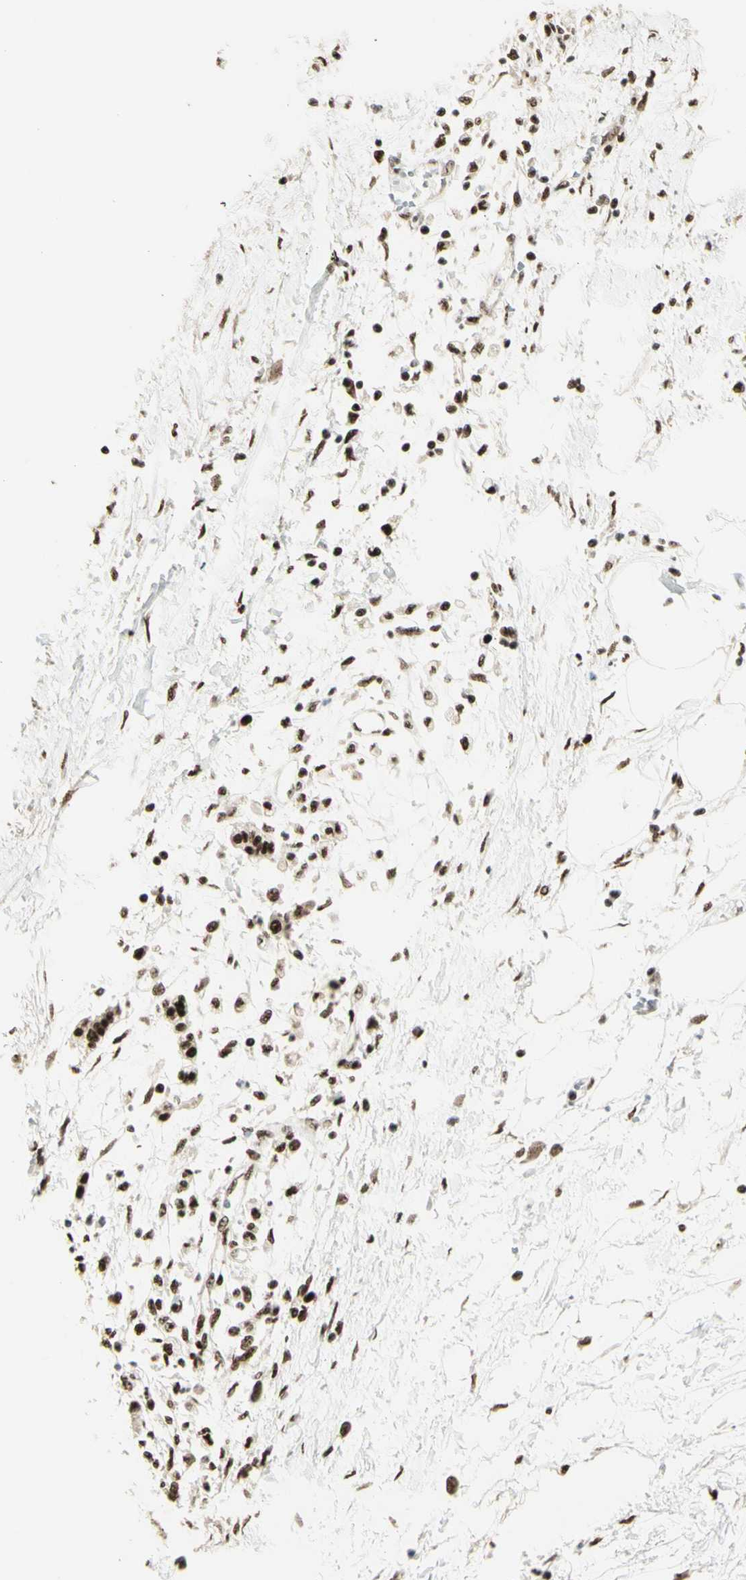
{"staining": {"intensity": "strong", "quantity": ">75%", "location": "nuclear"}, "tissue": "pancreatic cancer", "cell_type": "Tumor cells", "image_type": "cancer", "snomed": [{"axis": "morphology", "description": "Adenocarcinoma, NOS"}, {"axis": "topography", "description": "Pancreas"}], "caption": "Immunohistochemical staining of human pancreatic adenocarcinoma exhibits high levels of strong nuclear protein expression in approximately >75% of tumor cells.", "gene": "DHX9", "patient": {"sex": "male", "age": 56}}